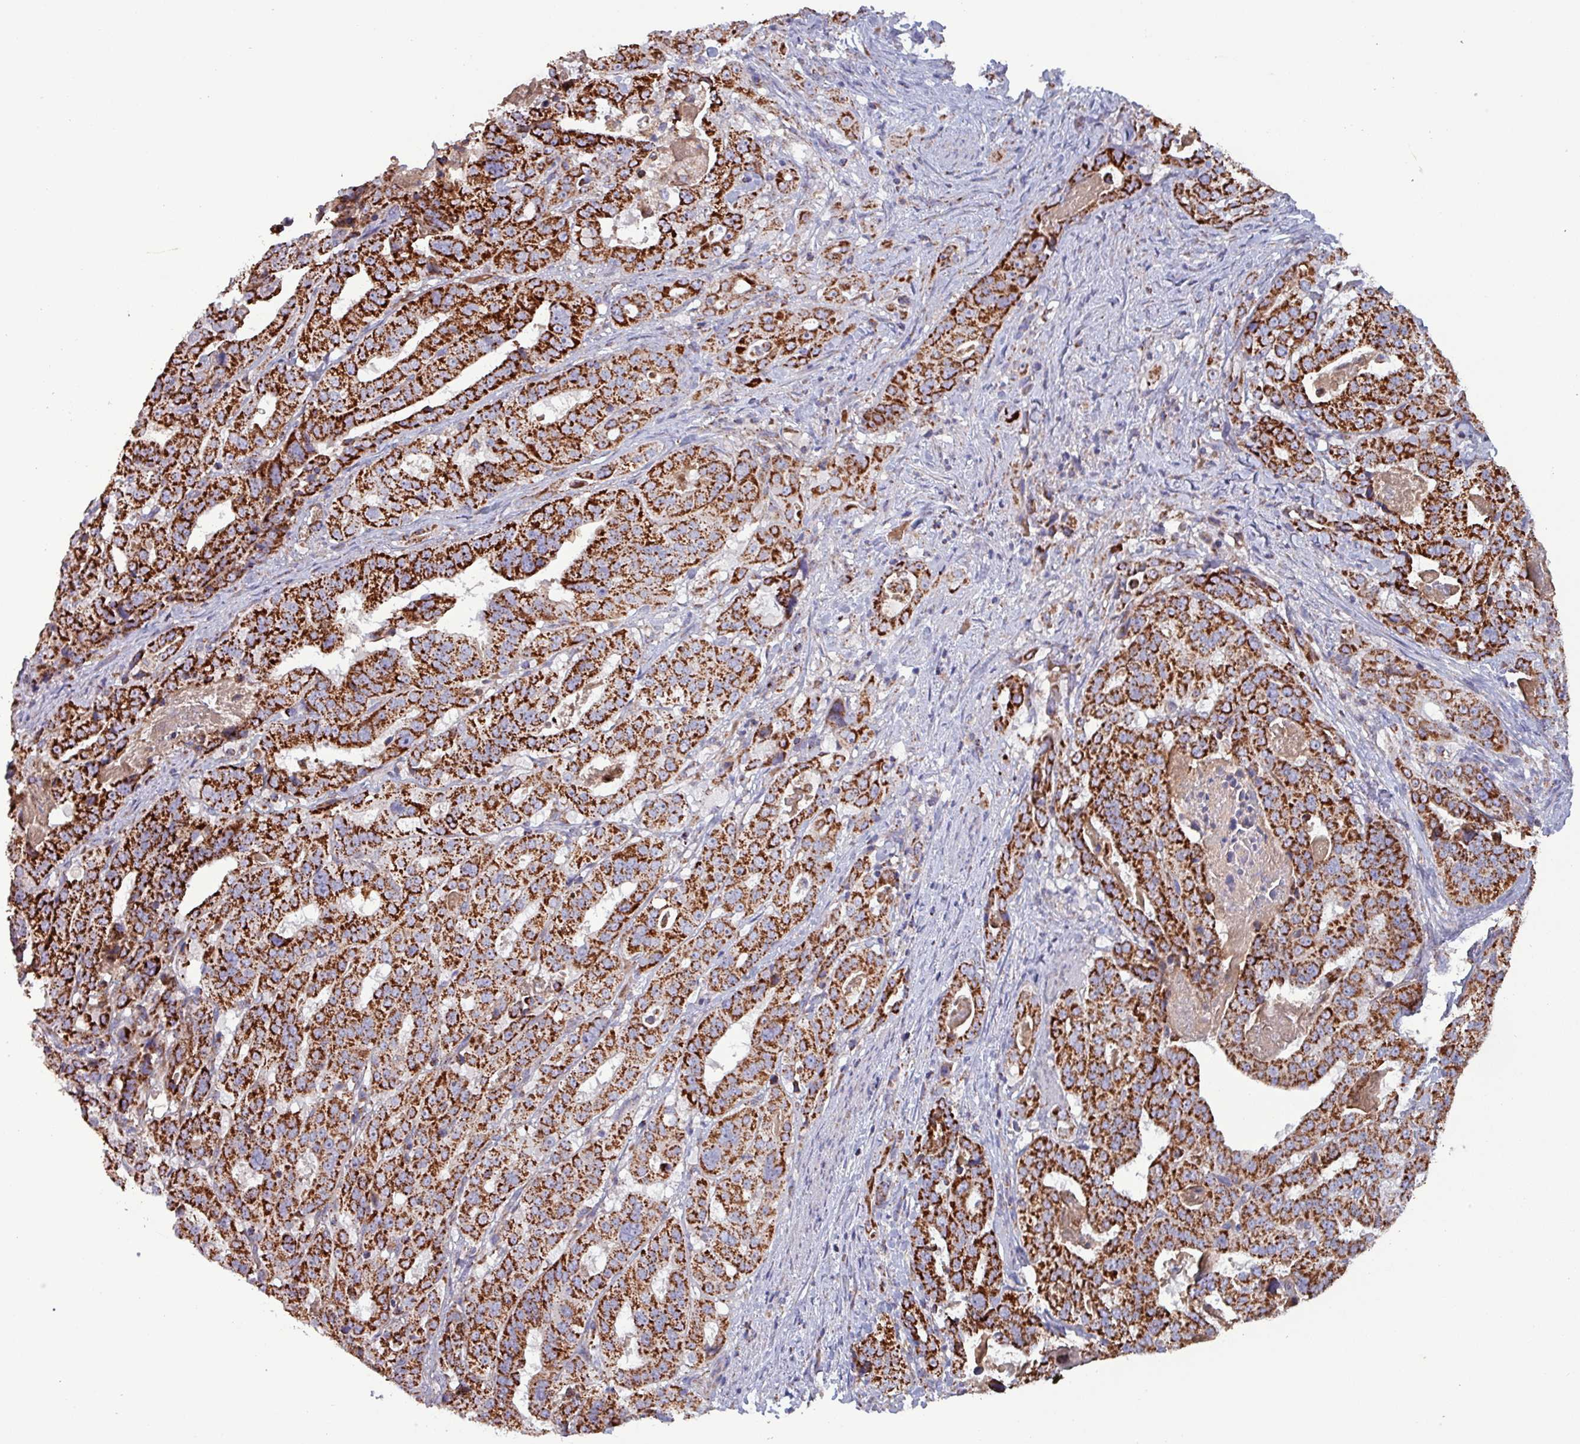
{"staining": {"intensity": "strong", "quantity": ">75%", "location": "cytoplasmic/membranous"}, "tissue": "stomach cancer", "cell_type": "Tumor cells", "image_type": "cancer", "snomed": [{"axis": "morphology", "description": "Adenocarcinoma, NOS"}, {"axis": "topography", "description": "Stomach"}], "caption": "Immunohistochemistry photomicrograph of neoplastic tissue: human stomach cancer (adenocarcinoma) stained using IHC exhibits high levels of strong protein expression localized specifically in the cytoplasmic/membranous of tumor cells, appearing as a cytoplasmic/membranous brown color.", "gene": "ZNF322", "patient": {"sex": "male", "age": 48}}